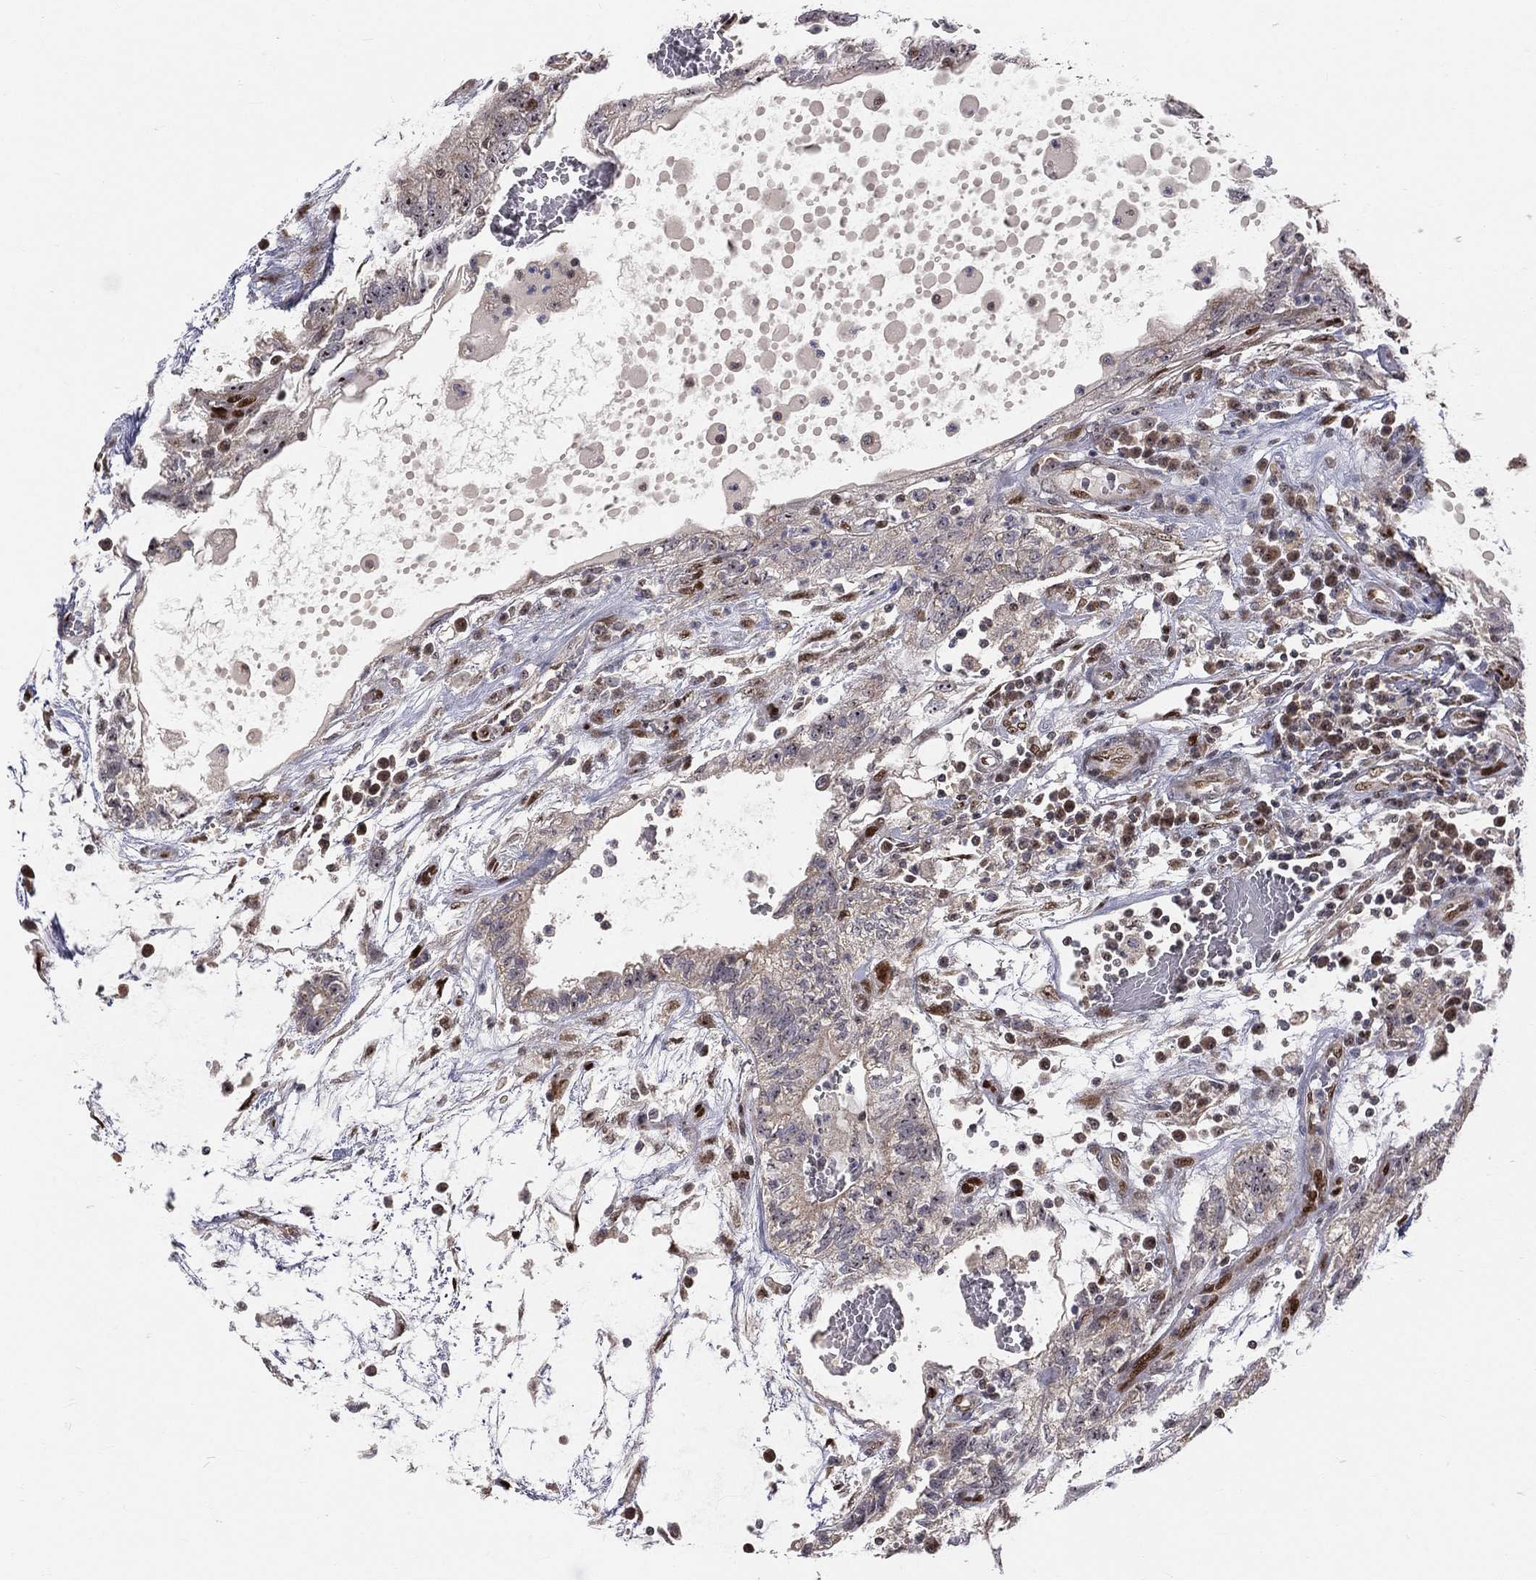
{"staining": {"intensity": "negative", "quantity": "none", "location": "none"}, "tissue": "testis cancer", "cell_type": "Tumor cells", "image_type": "cancer", "snomed": [{"axis": "morphology", "description": "Normal tissue, NOS"}, {"axis": "morphology", "description": "Carcinoma, Embryonal, NOS"}, {"axis": "topography", "description": "Testis"}, {"axis": "topography", "description": "Epididymis"}], "caption": "This is an immunohistochemistry (IHC) micrograph of human testis embryonal carcinoma. There is no positivity in tumor cells.", "gene": "ZEB1", "patient": {"sex": "male", "age": 32}}